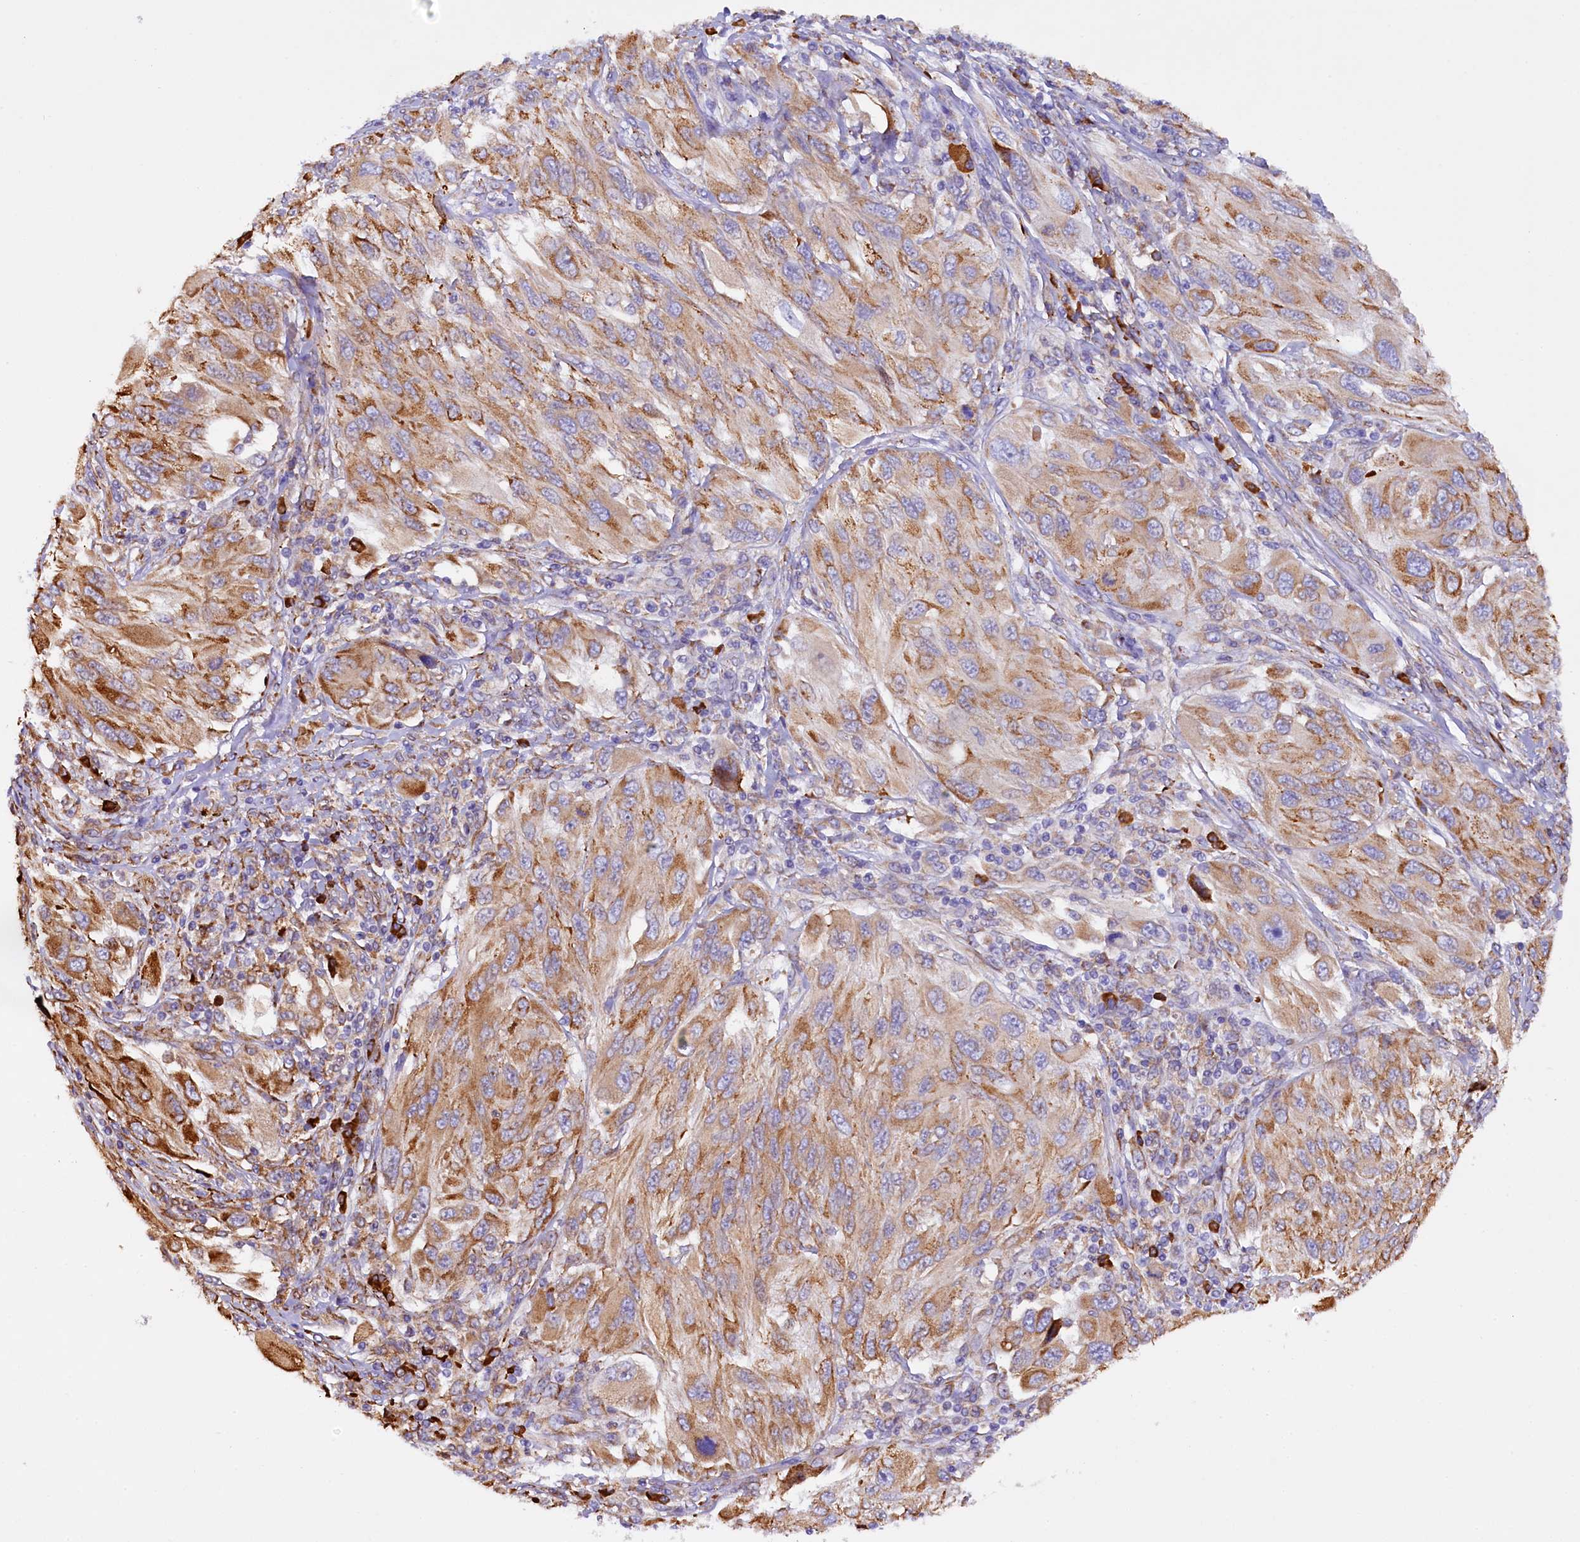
{"staining": {"intensity": "moderate", "quantity": ">75%", "location": "cytoplasmic/membranous"}, "tissue": "melanoma", "cell_type": "Tumor cells", "image_type": "cancer", "snomed": [{"axis": "morphology", "description": "Malignant melanoma, NOS"}, {"axis": "topography", "description": "Skin"}], "caption": "Immunohistochemistry staining of malignant melanoma, which shows medium levels of moderate cytoplasmic/membranous expression in approximately >75% of tumor cells indicating moderate cytoplasmic/membranous protein positivity. The staining was performed using DAB (3,3'-diaminobenzidine) (brown) for protein detection and nuclei were counterstained in hematoxylin (blue).", "gene": "CAPS2", "patient": {"sex": "female", "age": 91}}